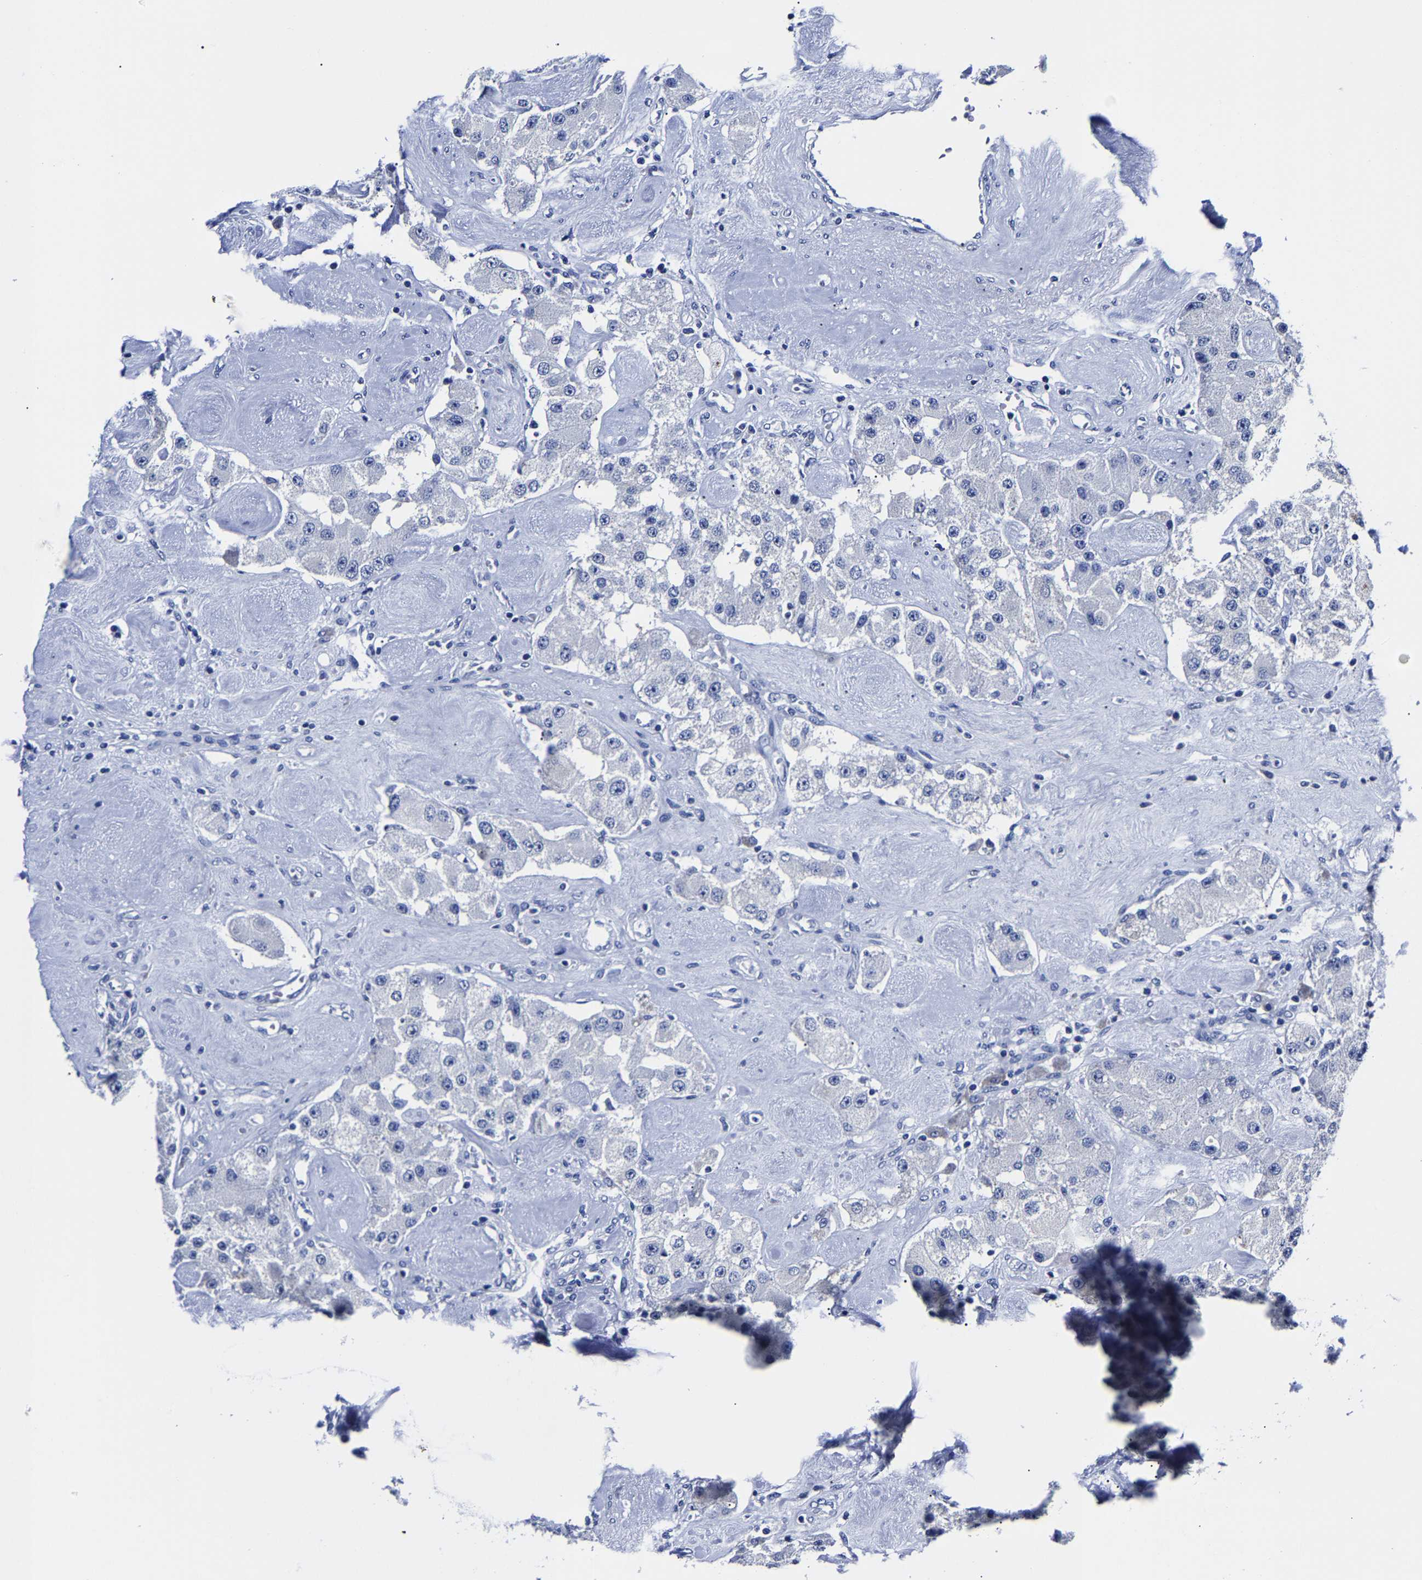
{"staining": {"intensity": "negative", "quantity": "none", "location": "none"}, "tissue": "carcinoid", "cell_type": "Tumor cells", "image_type": "cancer", "snomed": [{"axis": "morphology", "description": "Carcinoid, malignant, NOS"}, {"axis": "topography", "description": "Pancreas"}], "caption": "This photomicrograph is of carcinoid stained with IHC to label a protein in brown with the nuclei are counter-stained blue. There is no staining in tumor cells.", "gene": "CPA2", "patient": {"sex": "male", "age": 41}}